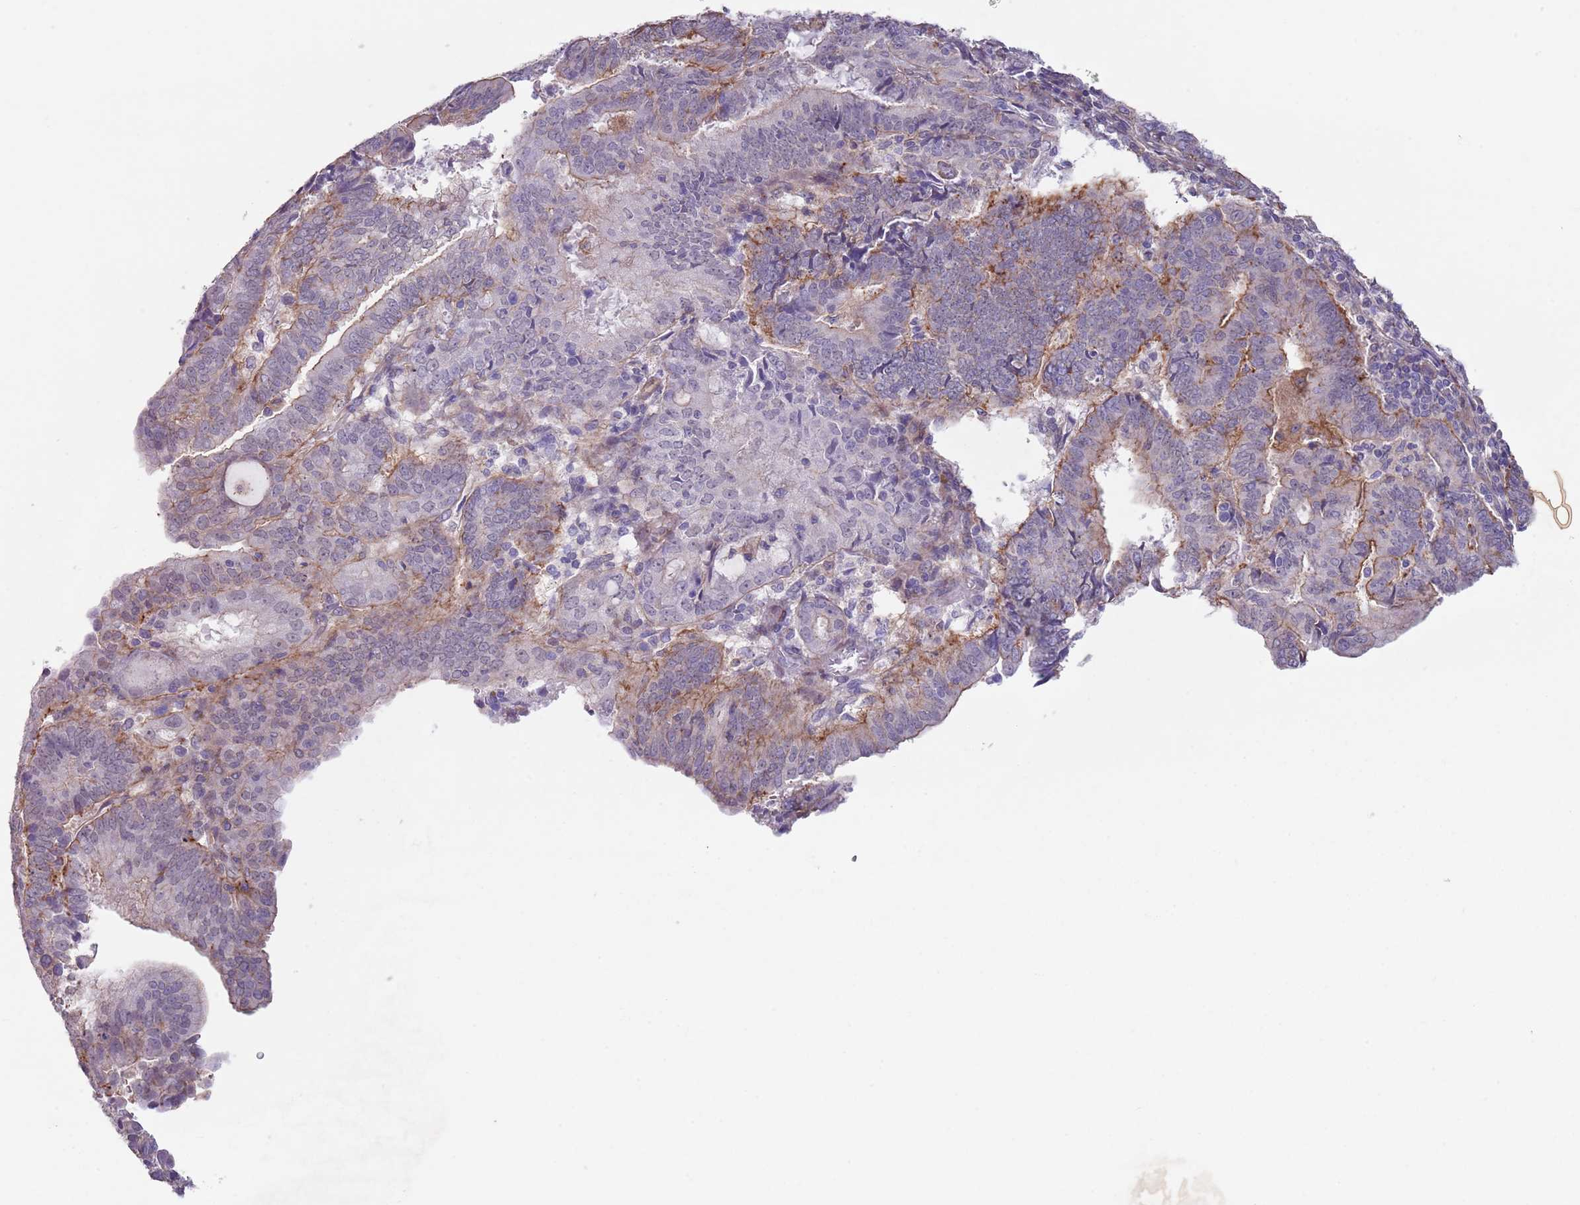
{"staining": {"intensity": "moderate", "quantity": "<25%", "location": "cytoplasmic/membranous"}, "tissue": "endometrial cancer", "cell_type": "Tumor cells", "image_type": "cancer", "snomed": [{"axis": "morphology", "description": "Adenocarcinoma, NOS"}, {"axis": "topography", "description": "Endometrium"}], "caption": "Human adenocarcinoma (endometrial) stained with a protein marker exhibits moderate staining in tumor cells.", "gene": "CREBZF", "patient": {"sex": "female", "age": 70}}